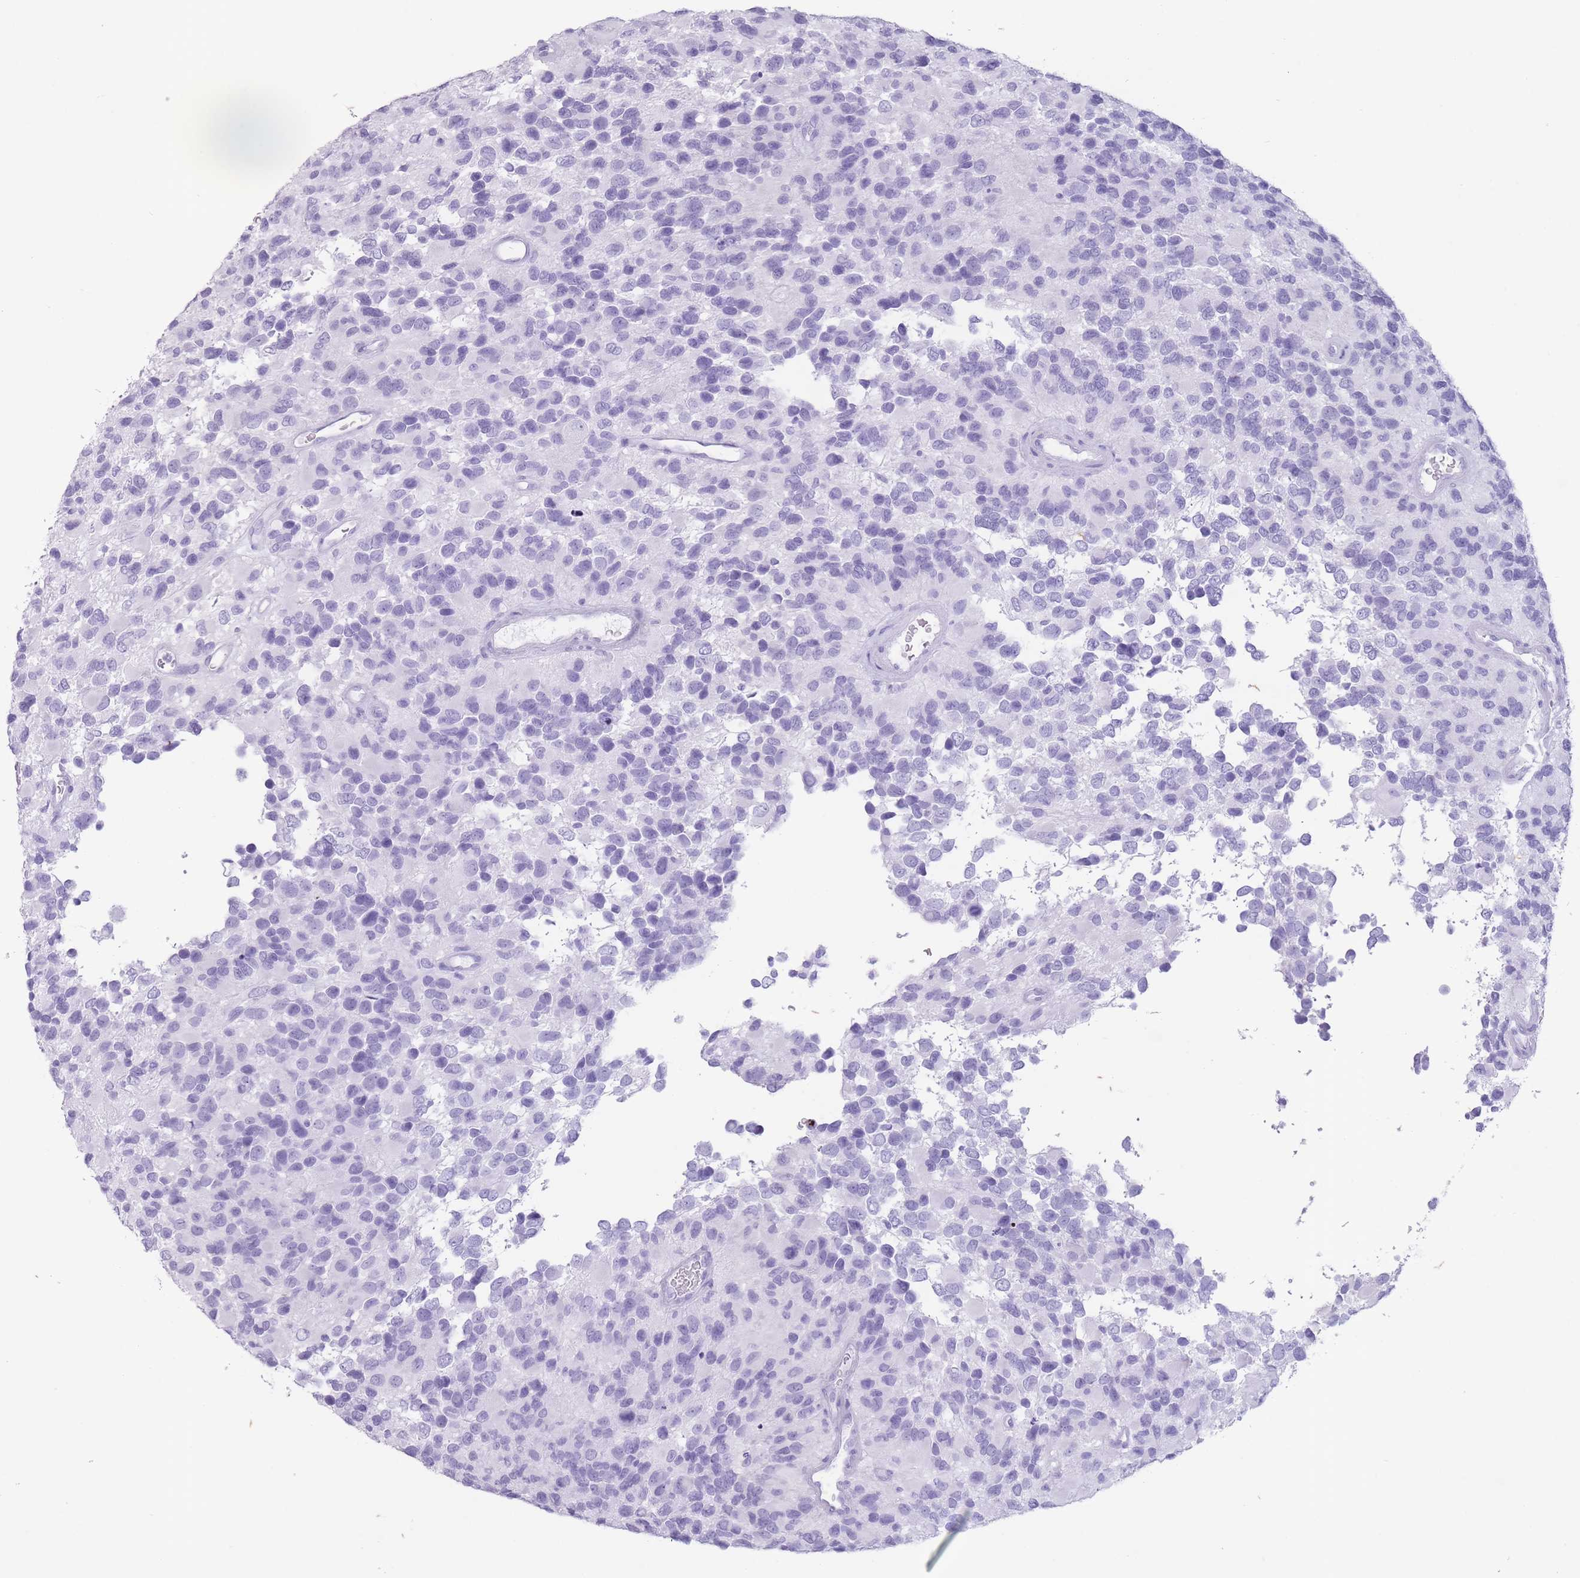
{"staining": {"intensity": "negative", "quantity": "none", "location": "none"}, "tissue": "glioma", "cell_type": "Tumor cells", "image_type": "cancer", "snomed": [{"axis": "morphology", "description": "Glioma, malignant, High grade"}, {"axis": "topography", "description": "Brain"}], "caption": "This is an IHC image of glioma. There is no expression in tumor cells.", "gene": "OR4F21", "patient": {"sex": "male", "age": 77}}